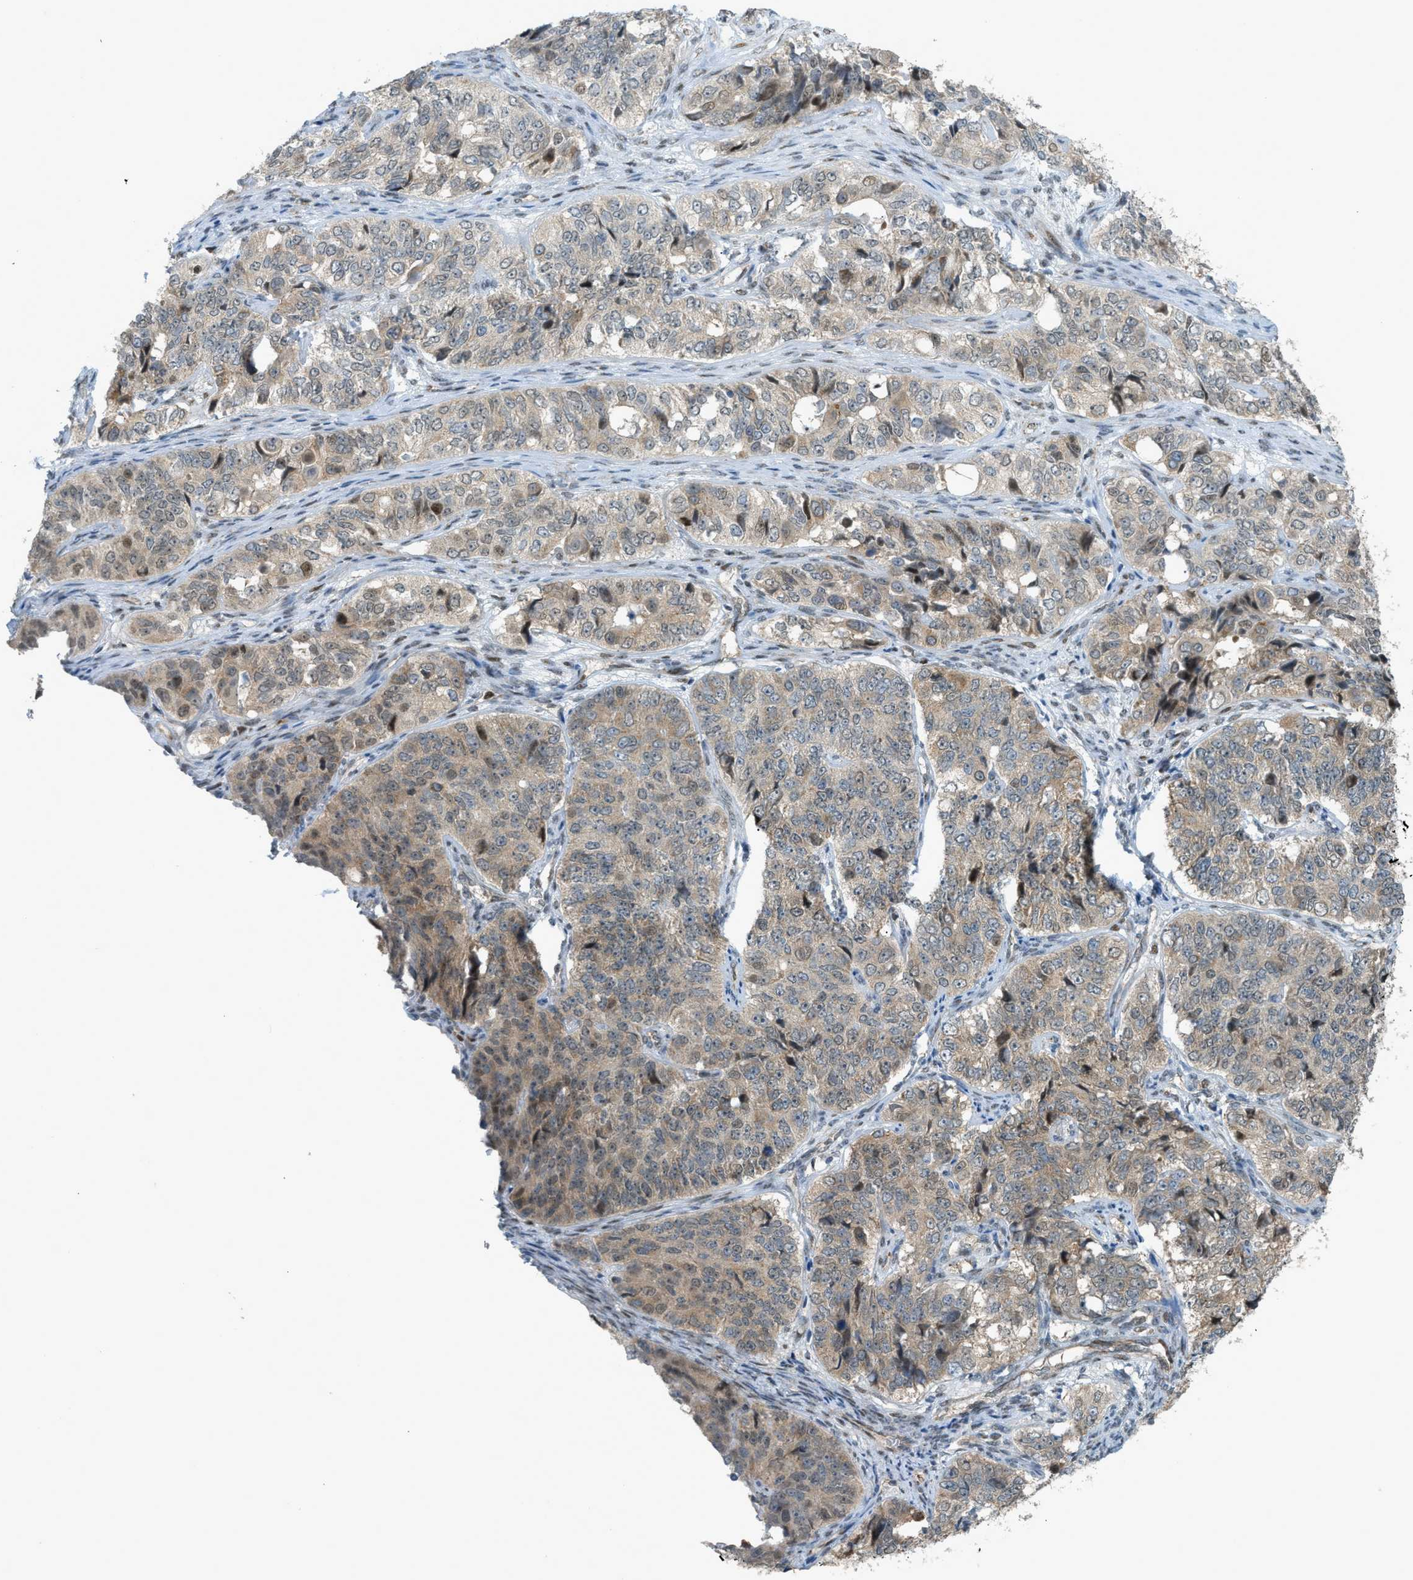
{"staining": {"intensity": "weak", "quantity": "25%-75%", "location": "nuclear"}, "tissue": "ovarian cancer", "cell_type": "Tumor cells", "image_type": "cancer", "snomed": [{"axis": "morphology", "description": "Carcinoma, endometroid"}, {"axis": "topography", "description": "Ovary"}], "caption": "Protein staining of ovarian cancer tissue displays weak nuclear staining in about 25%-75% of tumor cells. The staining is performed using DAB brown chromogen to label protein expression. The nuclei are counter-stained blue using hematoxylin.", "gene": "CCDC186", "patient": {"sex": "female", "age": 51}}